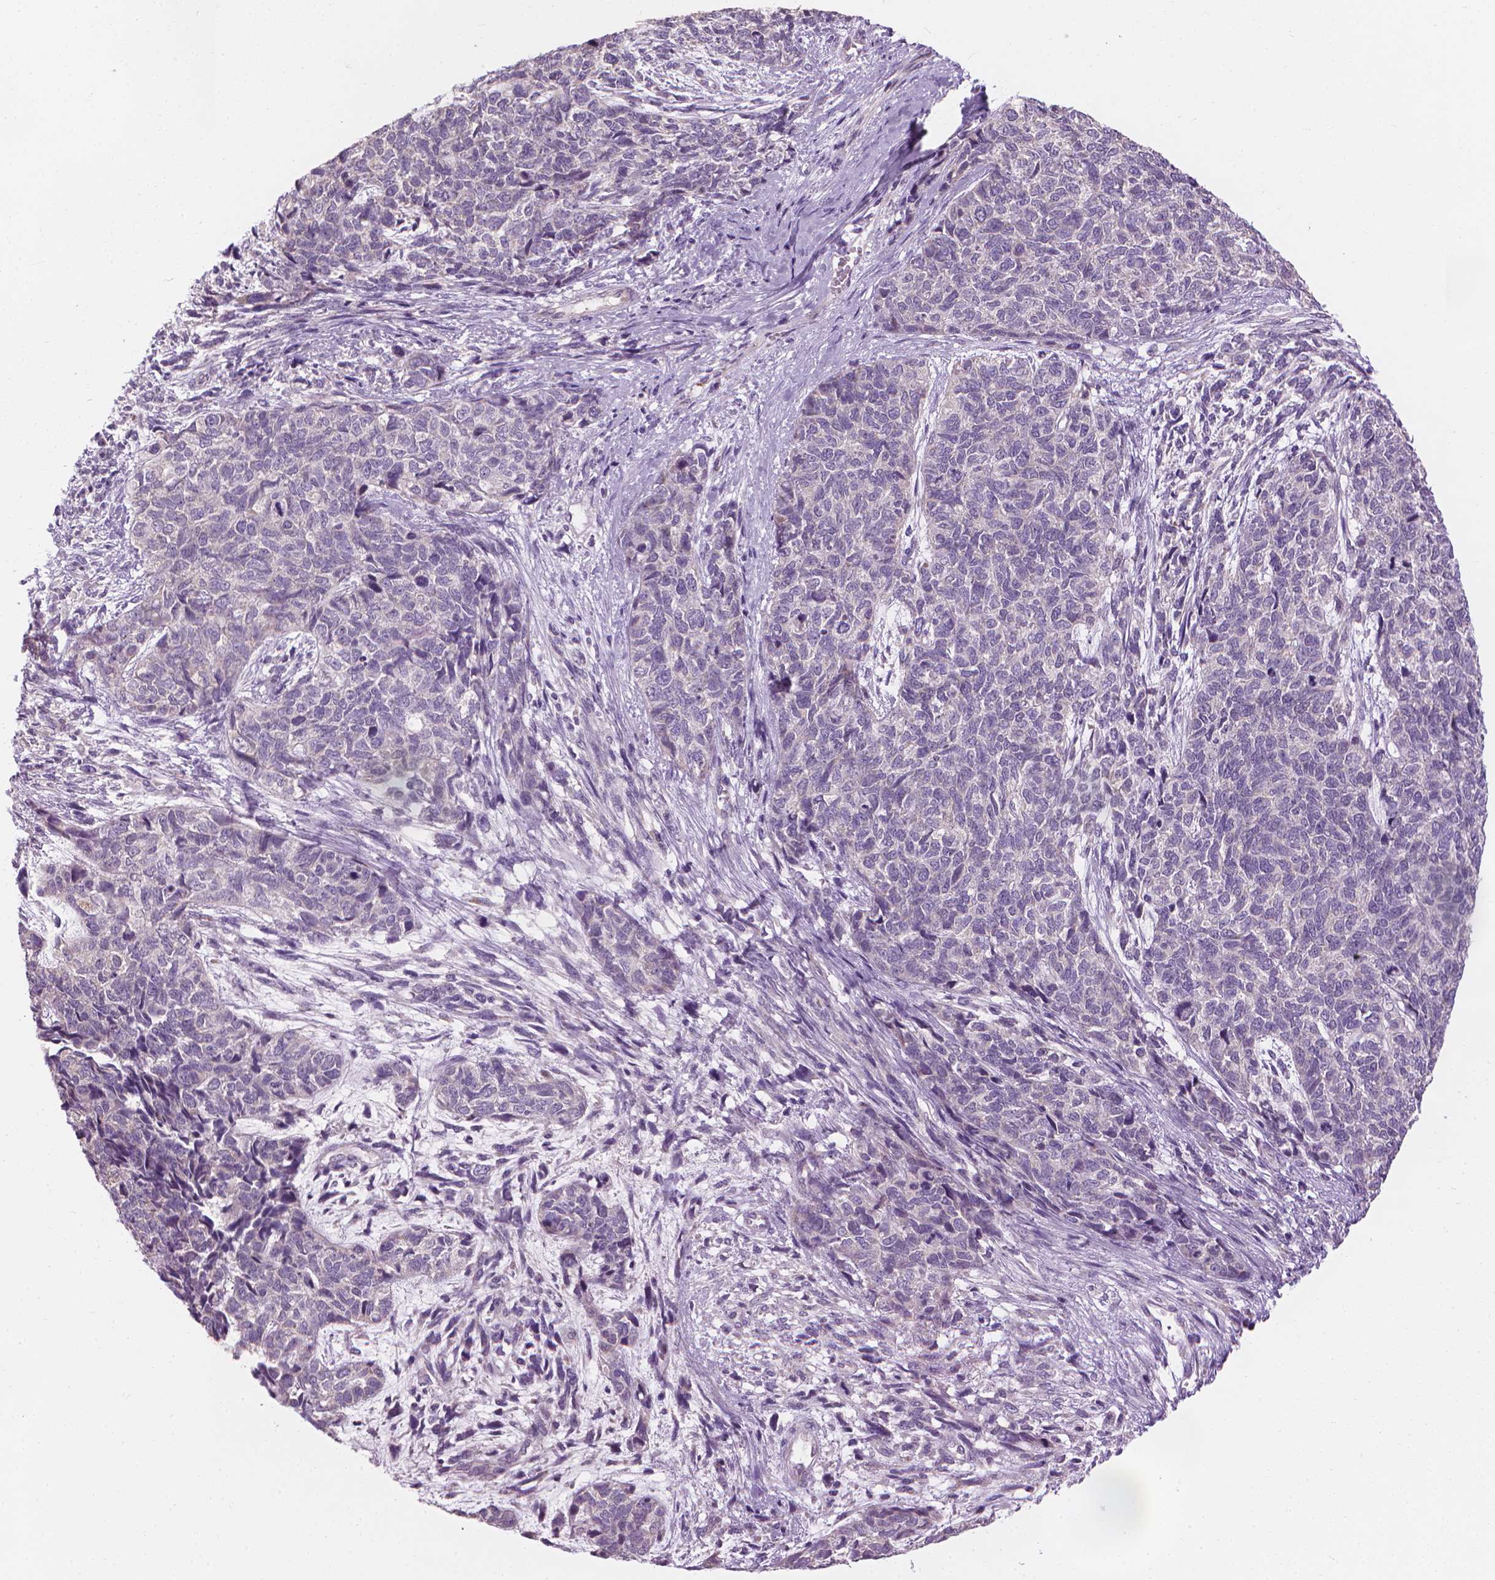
{"staining": {"intensity": "negative", "quantity": "none", "location": "none"}, "tissue": "cervical cancer", "cell_type": "Tumor cells", "image_type": "cancer", "snomed": [{"axis": "morphology", "description": "Squamous cell carcinoma, NOS"}, {"axis": "topography", "description": "Cervix"}], "caption": "An image of human cervical squamous cell carcinoma is negative for staining in tumor cells. (DAB immunohistochemistry (IHC) with hematoxylin counter stain).", "gene": "CFAP126", "patient": {"sex": "female", "age": 63}}